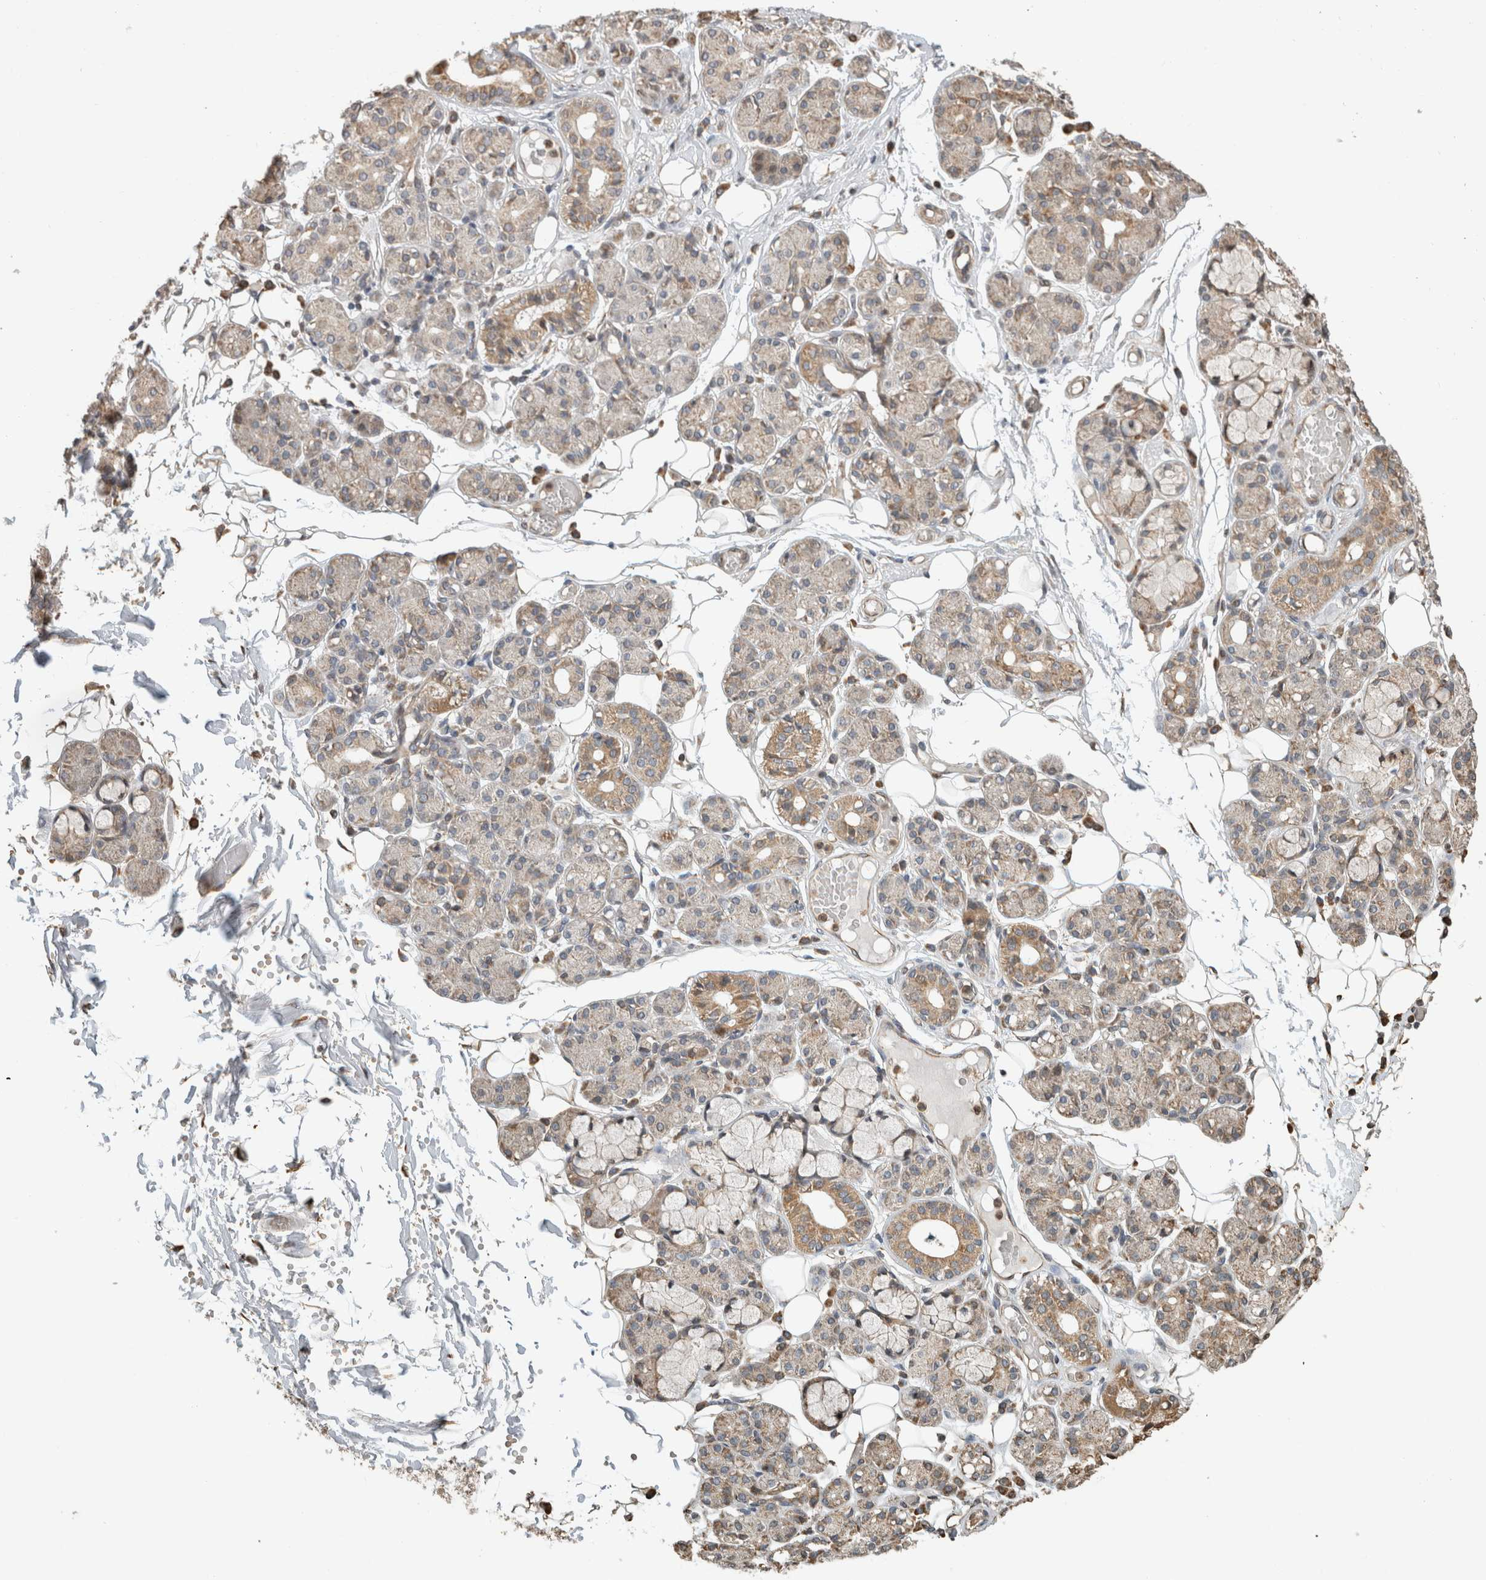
{"staining": {"intensity": "moderate", "quantity": "<25%", "location": "cytoplasmic/membranous"}, "tissue": "salivary gland", "cell_type": "Glandular cells", "image_type": "normal", "snomed": [{"axis": "morphology", "description": "Normal tissue, NOS"}, {"axis": "topography", "description": "Salivary gland"}], "caption": "A brown stain highlights moderate cytoplasmic/membranous staining of a protein in glandular cells of benign human salivary gland.", "gene": "GINS4", "patient": {"sex": "male", "age": 63}}